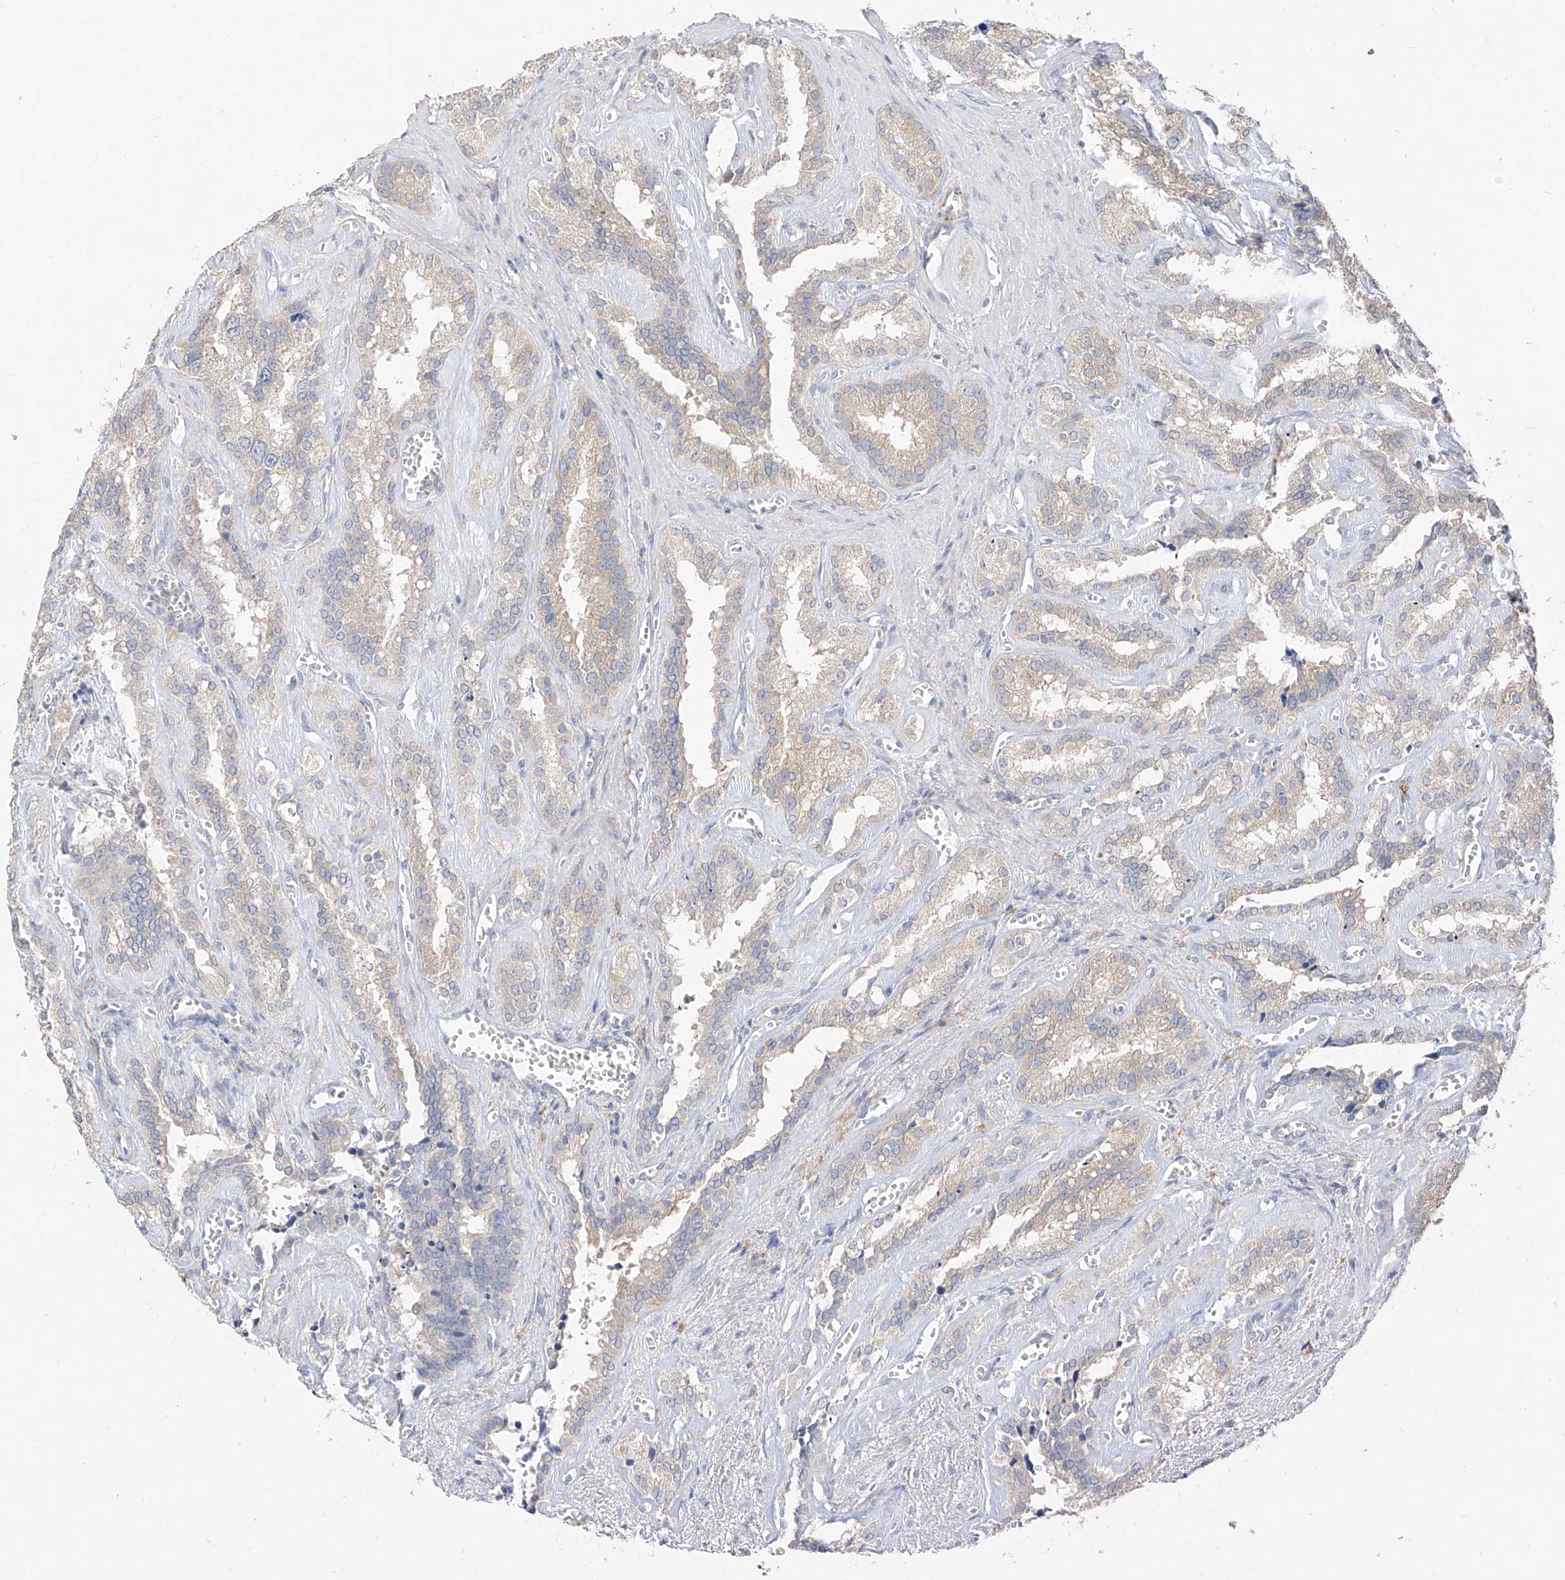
{"staining": {"intensity": "negative", "quantity": "none", "location": "none"}, "tissue": "seminal vesicle", "cell_type": "Glandular cells", "image_type": "normal", "snomed": [{"axis": "morphology", "description": "Normal tissue, NOS"}, {"axis": "topography", "description": "Prostate"}, {"axis": "topography", "description": "Seminal veicle"}], "caption": "Normal seminal vesicle was stained to show a protein in brown. There is no significant staining in glandular cells.", "gene": "ZZEF1", "patient": {"sex": "male", "age": 59}}